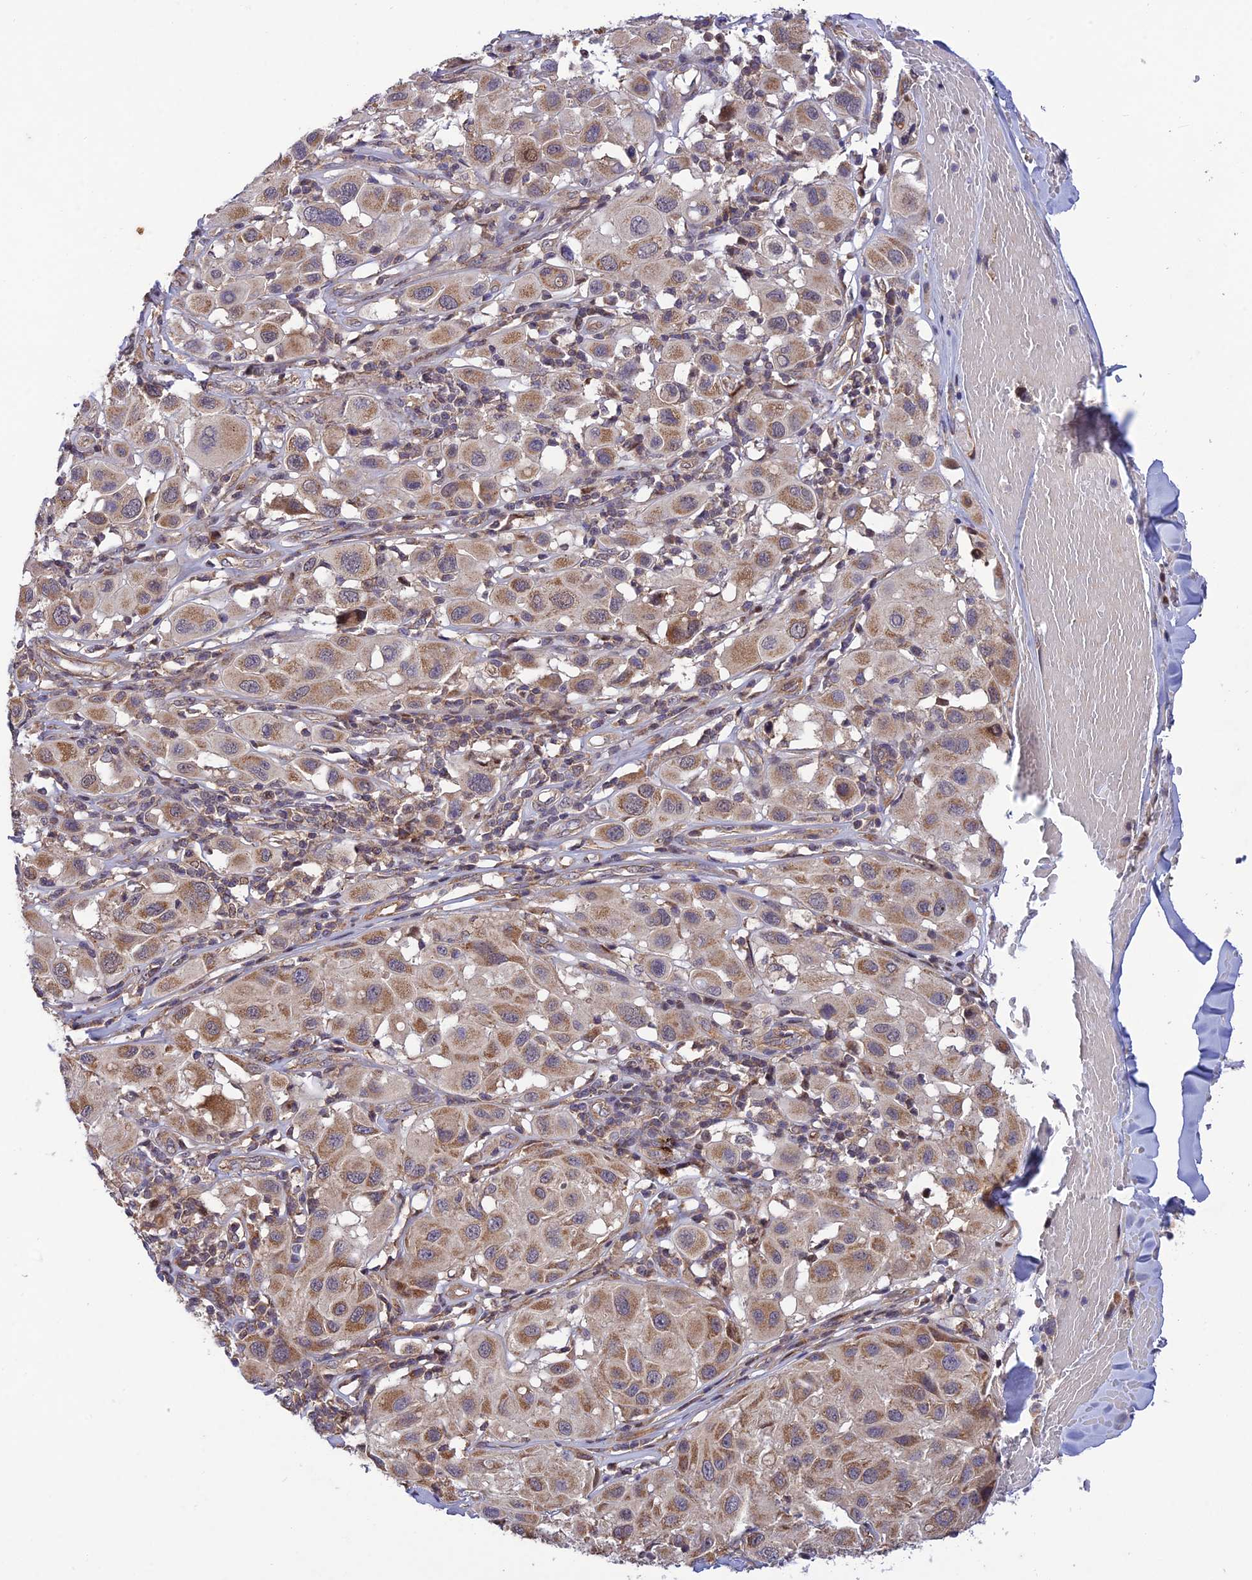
{"staining": {"intensity": "moderate", "quantity": ">75%", "location": "cytoplasmic/membranous"}, "tissue": "melanoma", "cell_type": "Tumor cells", "image_type": "cancer", "snomed": [{"axis": "morphology", "description": "Malignant melanoma, Metastatic site"}, {"axis": "topography", "description": "Skin"}], "caption": "This is an image of immunohistochemistry (IHC) staining of melanoma, which shows moderate expression in the cytoplasmic/membranous of tumor cells.", "gene": "PLEKHG2", "patient": {"sex": "male", "age": 41}}